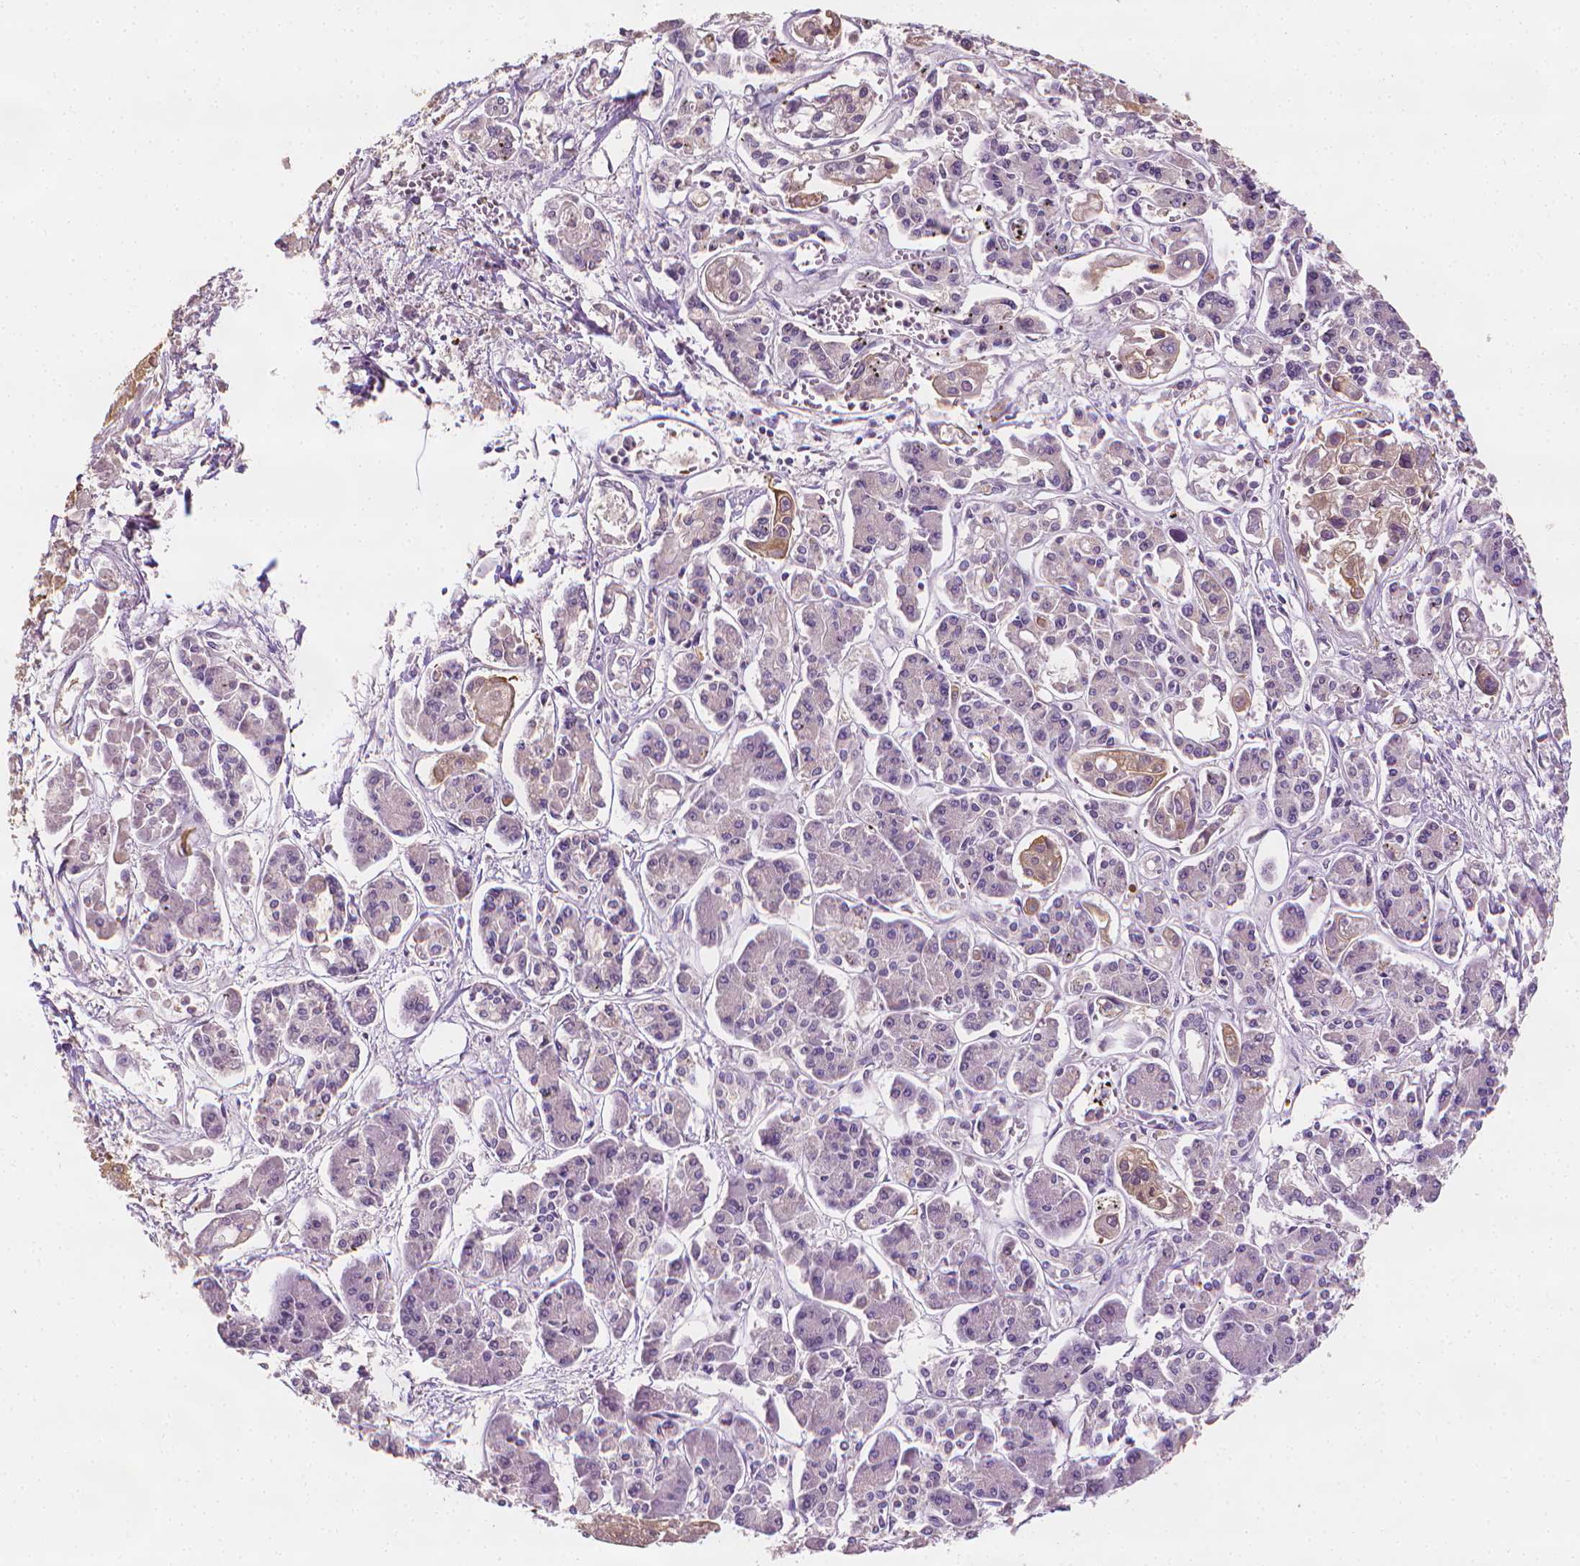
{"staining": {"intensity": "negative", "quantity": "none", "location": "none"}, "tissue": "pancreatic cancer", "cell_type": "Tumor cells", "image_type": "cancer", "snomed": [{"axis": "morphology", "description": "Adenocarcinoma, NOS"}, {"axis": "topography", "description": "Pancreas"}], "caption": "DAB immunohistochemical staining of pancreatic cancer (adenocarcinoma) exhibits no significant staining in tumor cells.", "gene": "FASN", "patient": {"sex": "male", "age": 85}}